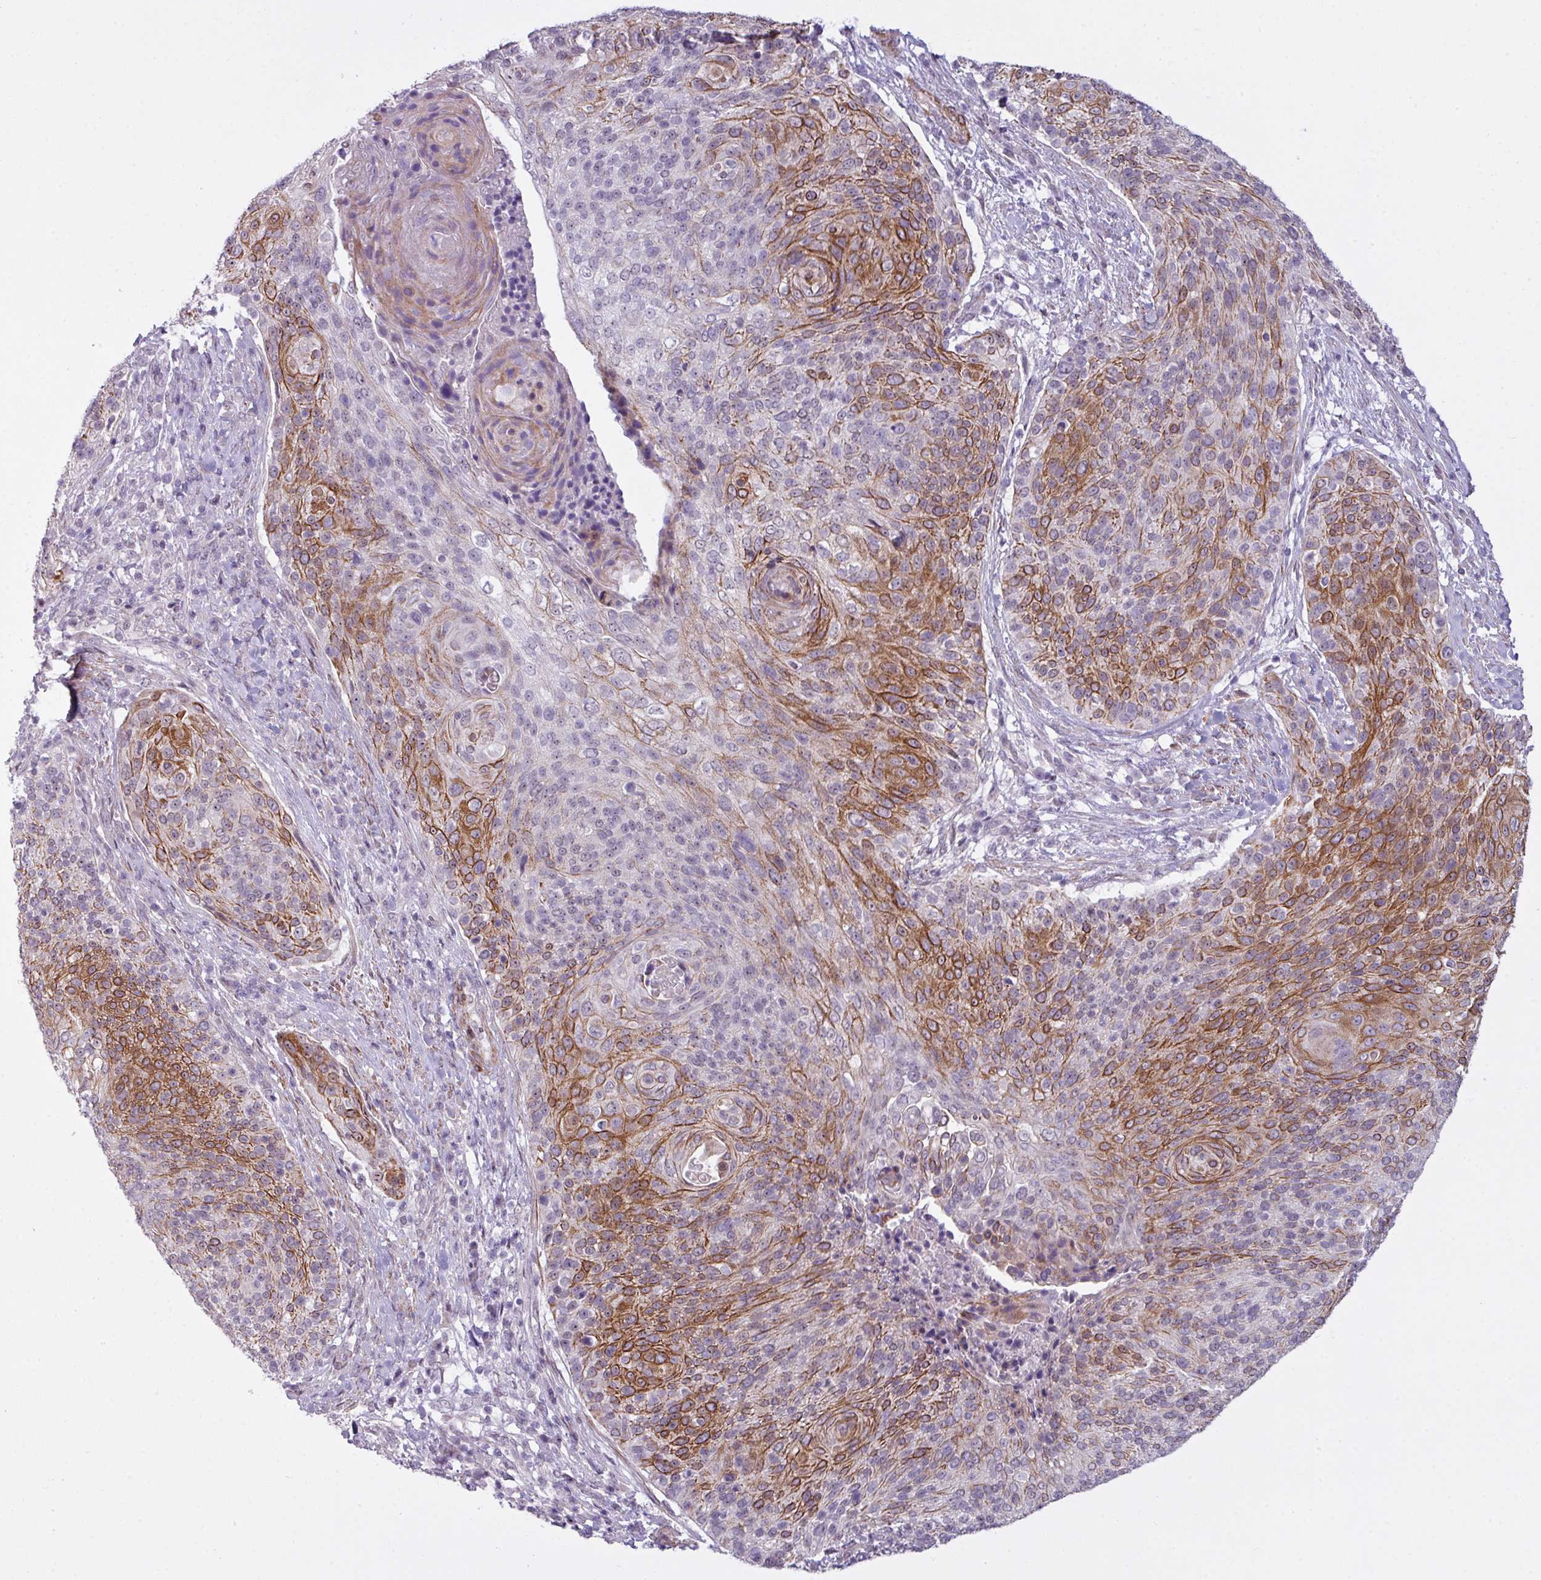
{"staining": {"intensity": "moderate", "quantity": "25%-75%", "location": "cytoplasmic/membranous"}, "tissue": "cervical cancer", "cell_type": "Tumor cells", "image_type": "cancer", "snomed": [{"axis": "morphology", "description": "Squamous cell carcinoma, NOS"}, {"axis": "topography", "description": "Cervix"}], "caption": "Human cervical cancer stained with a protein marker demonstrates moderate staining in tumor cells.", "gene": "ZNF688", "patient": {"sex": "female", "age": 31}}